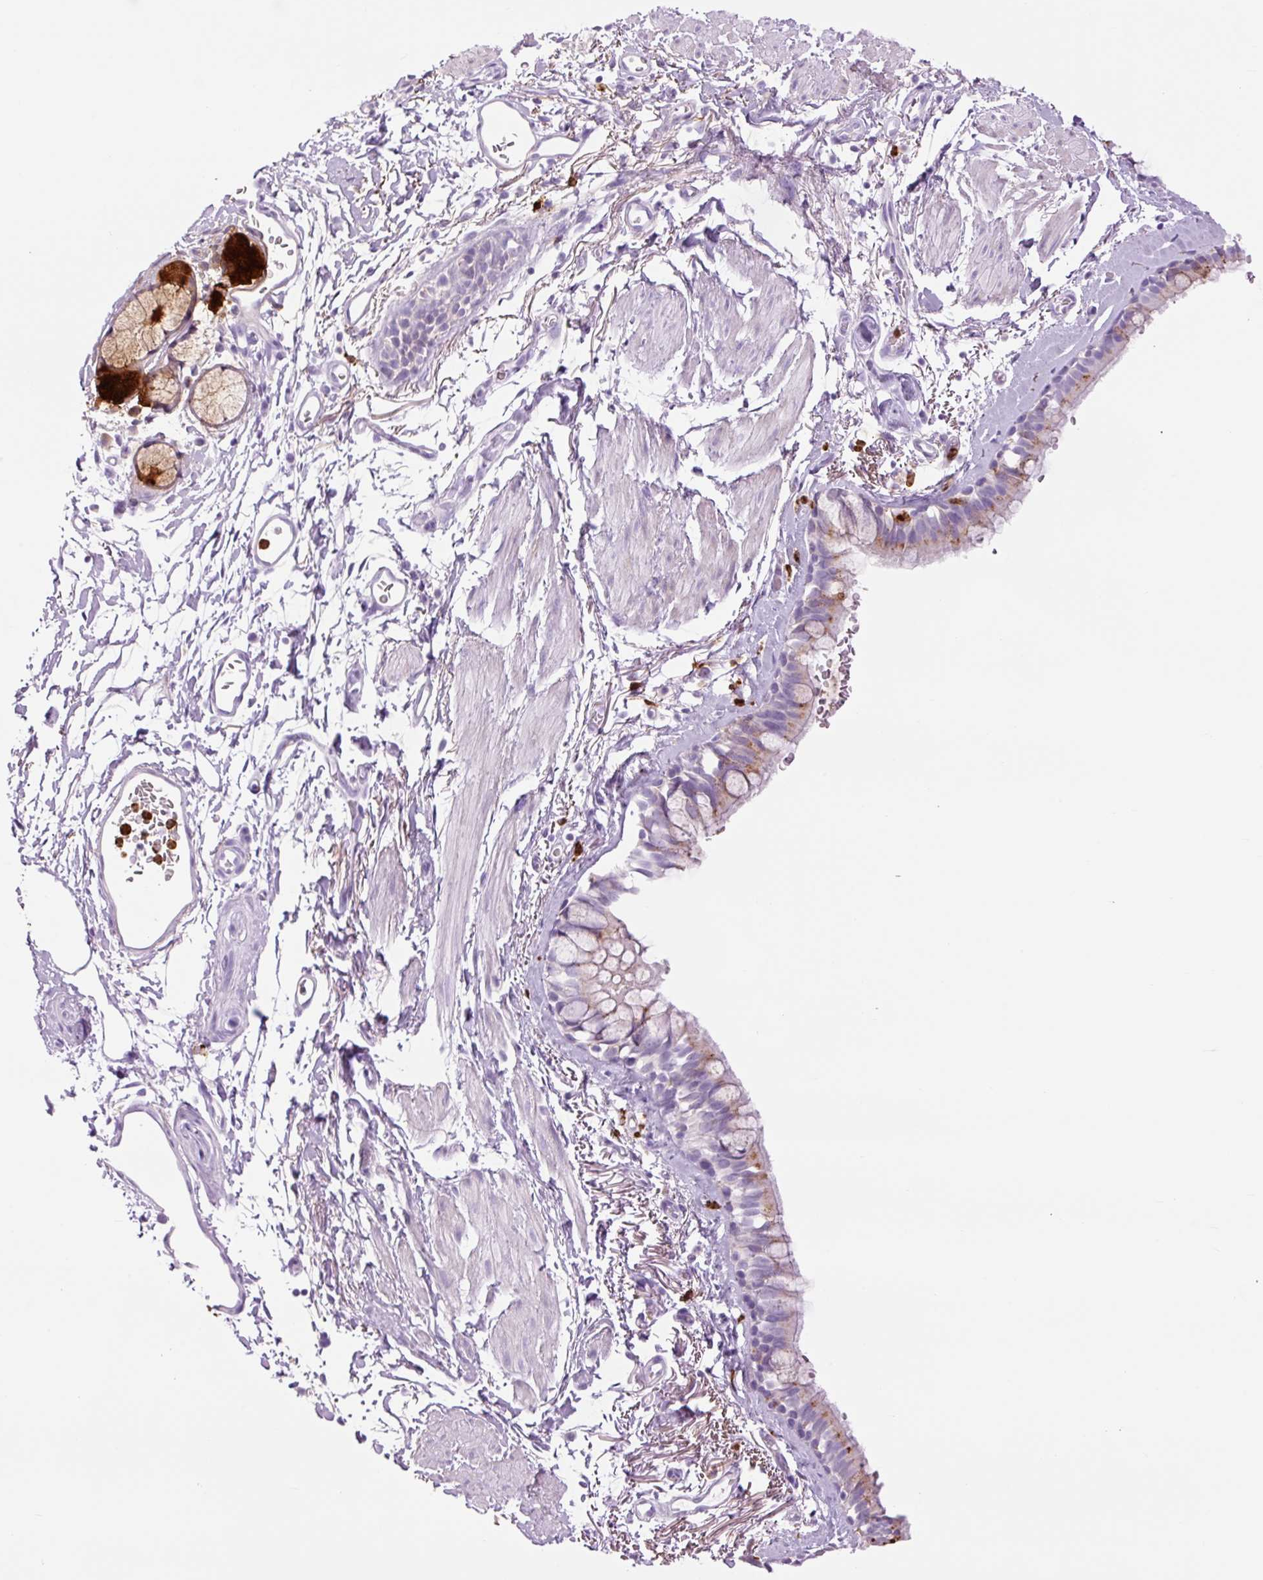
{"staining": {"intensity": "moderate", "quantity": "<25%", "location": "cytoplasmic/membranous"}, "tissue": "bronchus", "cell_type": "Respiratory epithelial cells", "image_type": "normal", "snomed": [{"axis": "morphology", "description": "Normal tissue, NOS"}, {"axis": "topography", "description": "Bronchus"}], "caption": "Protein staining of normal bronchus demonstrates moderate cytoplasmic/membranous expression in approximately <25% of respiratory epithelial cells.", "gene": "LYZ", "patient": {"sex": "male", "age": 67}}